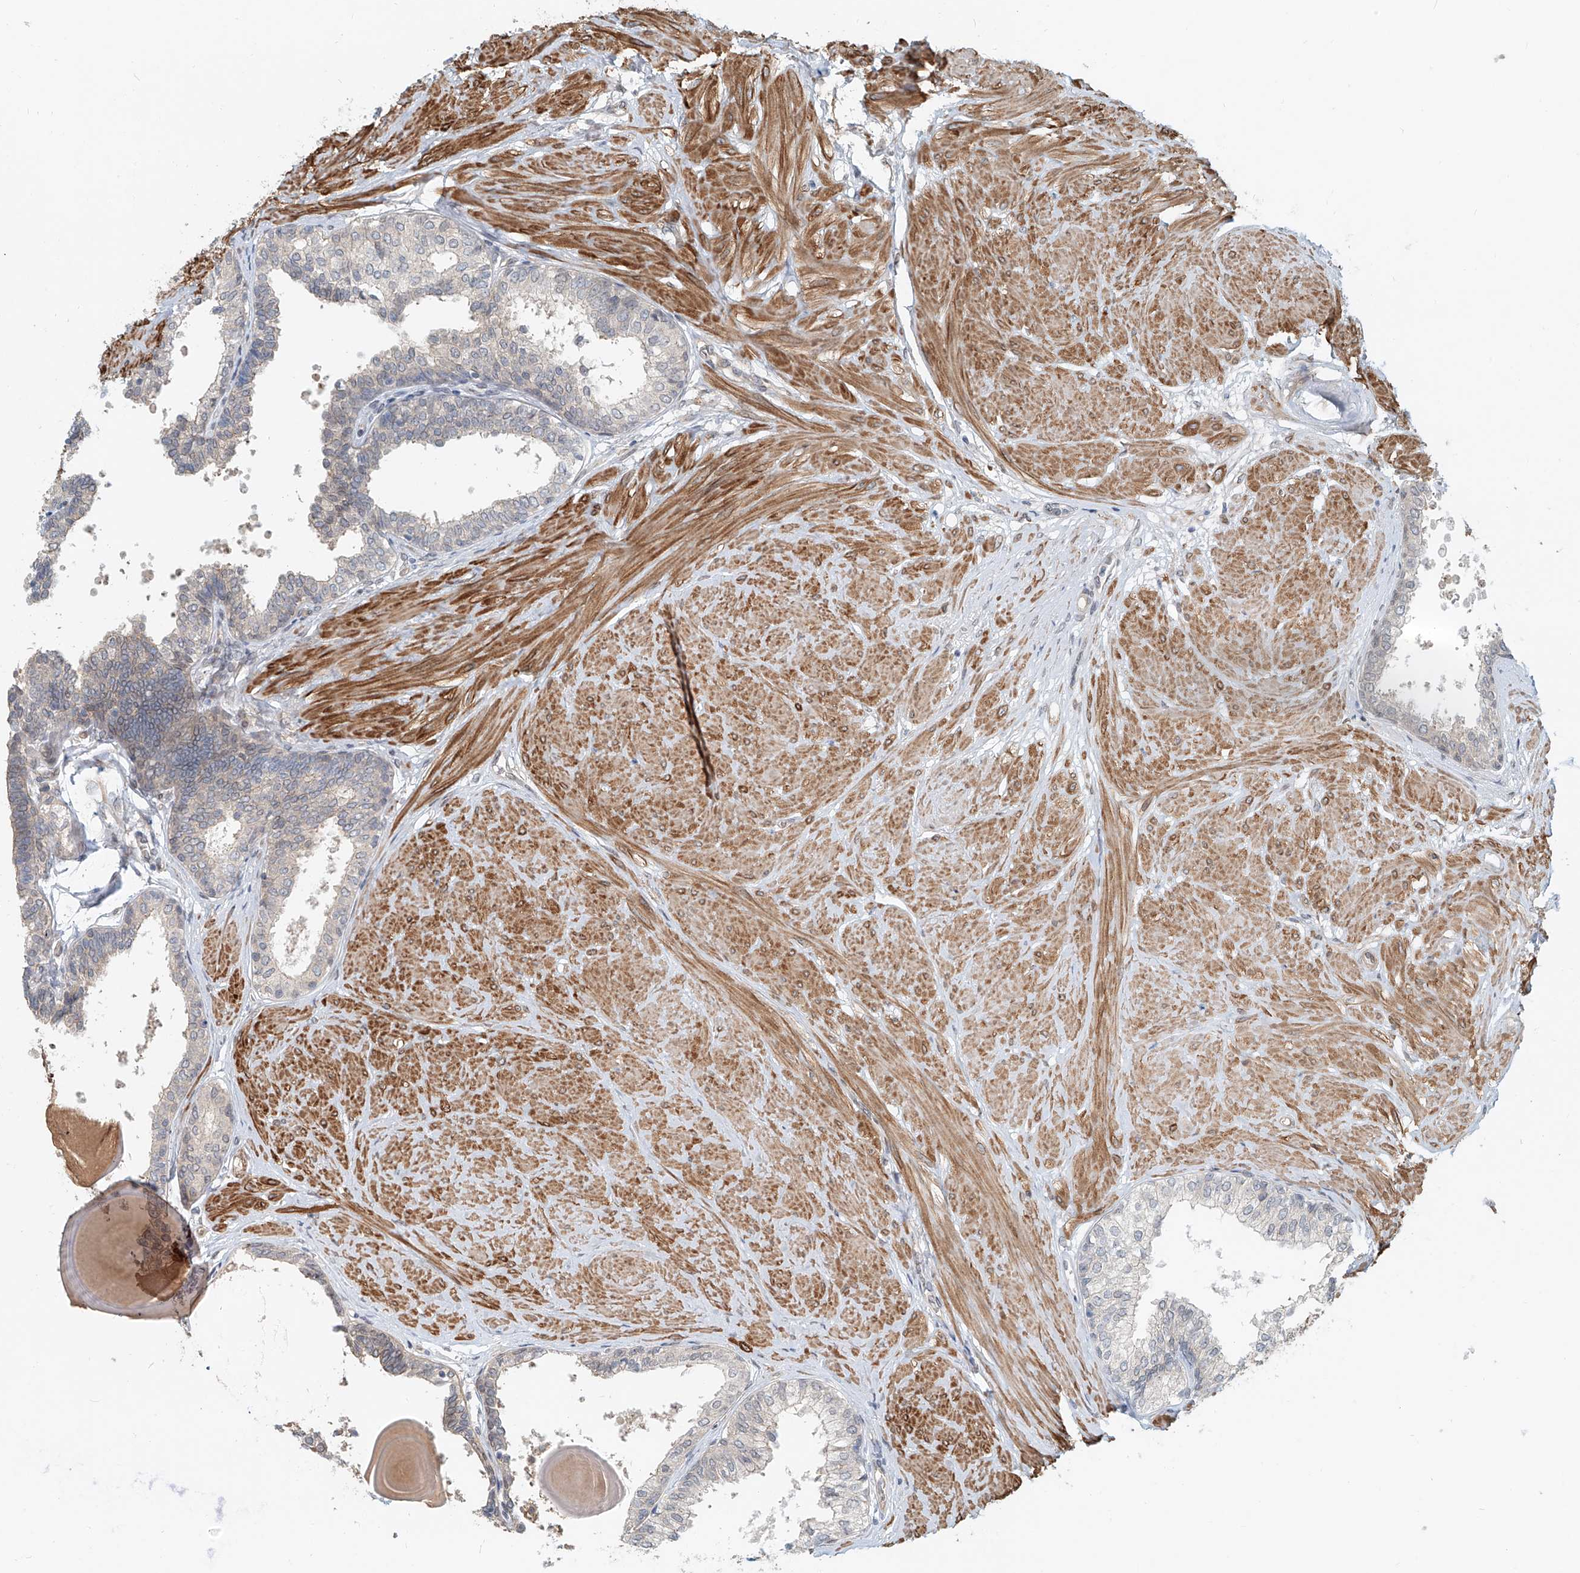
{"staining": {"intensity": "weak", "quantity": "25%-75%", "location": "cytoplasmic/membranous"}, "tissue": "prostate", "cell_type": "Glandular cells", "image_type": "normal", "snomed": [{"axis": "morphology", "description": "Normal tissue, NOS"}, {"axis": "topography", "description": "Prostate"}], "caption": "Immunohistochemistry image of normal prostate stained for a protein (brown), which displays low levels of weak cytoplasmic/membranous staining in about 25%-75% of glandular cells.", "gene": "SASH1", "patient": {"sex": "male", "age": 48}}